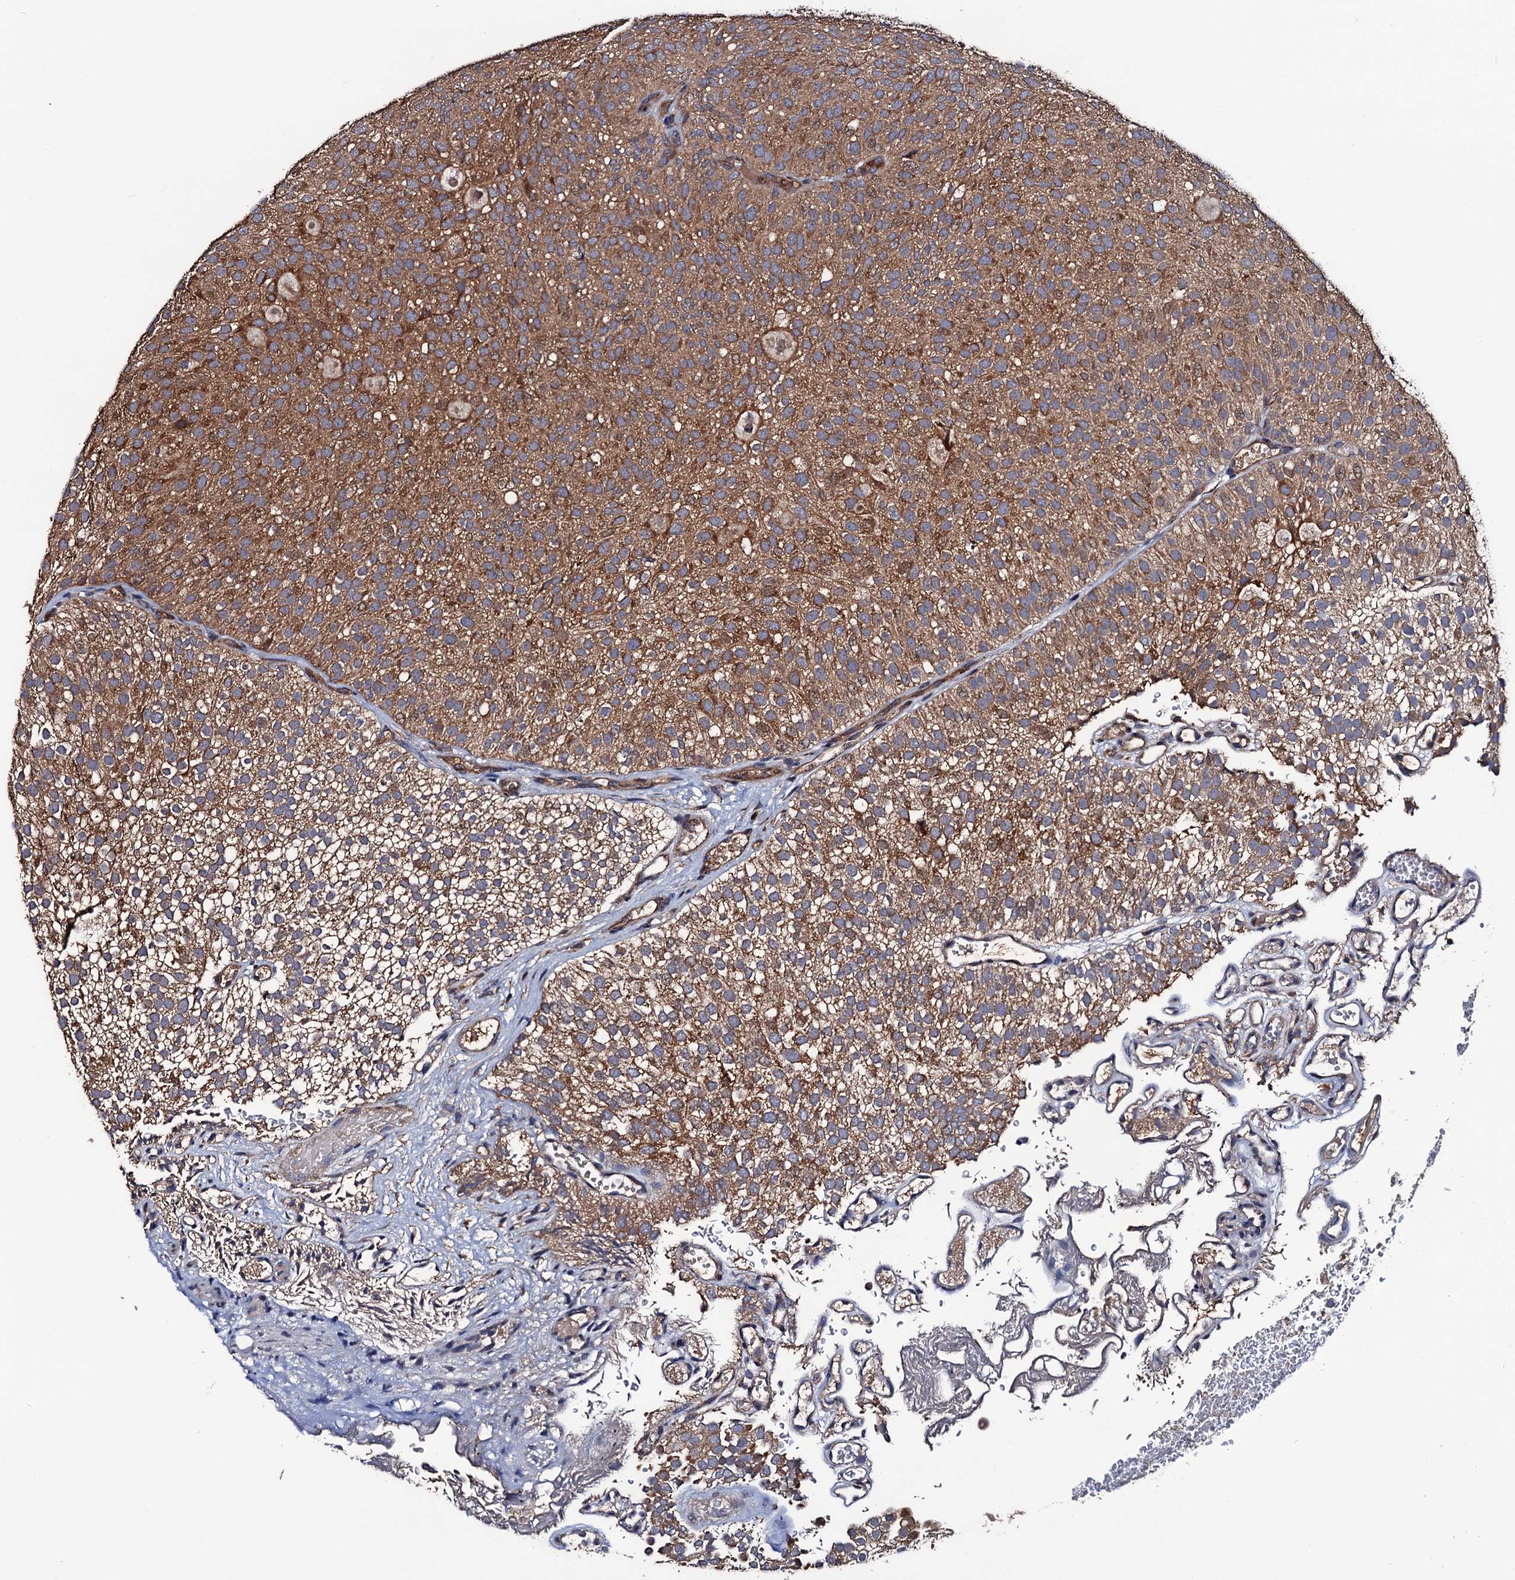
{"staining": {"intensity": "moderate", "quantity": ">75%", "location": "cytoplasmic/membranous"}, "tissue": "urothelial cancer", "cell_type": "Tumor cells", "image_type": "cancer", "snomed": [{"axis": "morphology", "description": "Urothelial carcinoma, Low grade"}, {"axis": "topography", "description": "Urinary bladder"}], "caption": "Immunohistochemical staining of urothelial carcinoma (low-grade) shows medium levels of moderate cytoplasmic/membranous expression in approximately >75% of tumor cells.", "gene": "RGS11", "patient": {"sex": "male", "age": 78}}